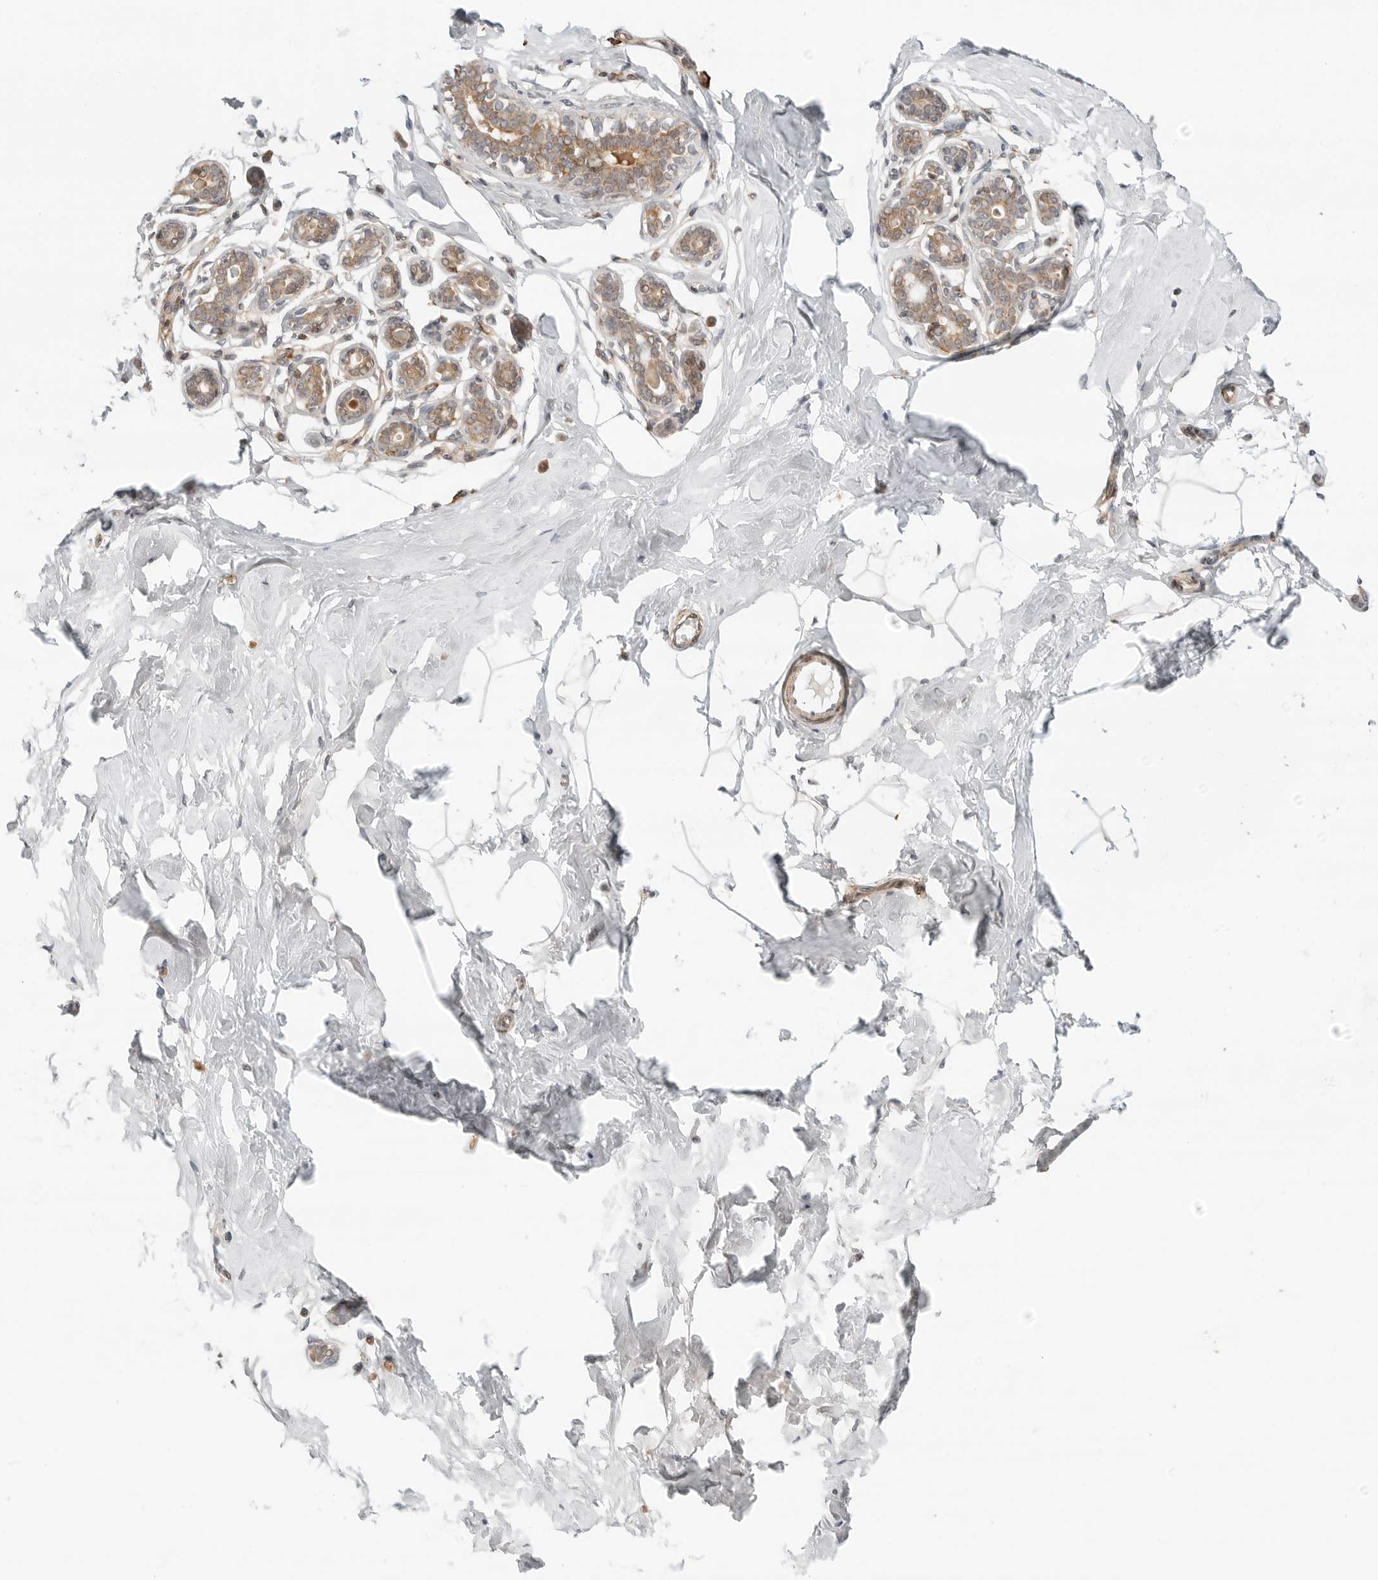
{"staining": {"intensity": "negative", "quantity": "none", "location": "none"}, "tissue": "breast", "cell_type": "Adipocytes", "image_type": "normal", "snomed": [{"axis": "morphology", "description": "Normal tissue, NOS"}, {"axis": "morphology", "description": "Adenoma, NOS"}, {"axis": "topography", "description": "Breast"}], "caption": "Immunohistochemical staining of unremarkable human breast demonstrates no significant positivity in adipocytes.", "gene": "C1QTNF1", "patient": {"sex": "female", "age": 23}}